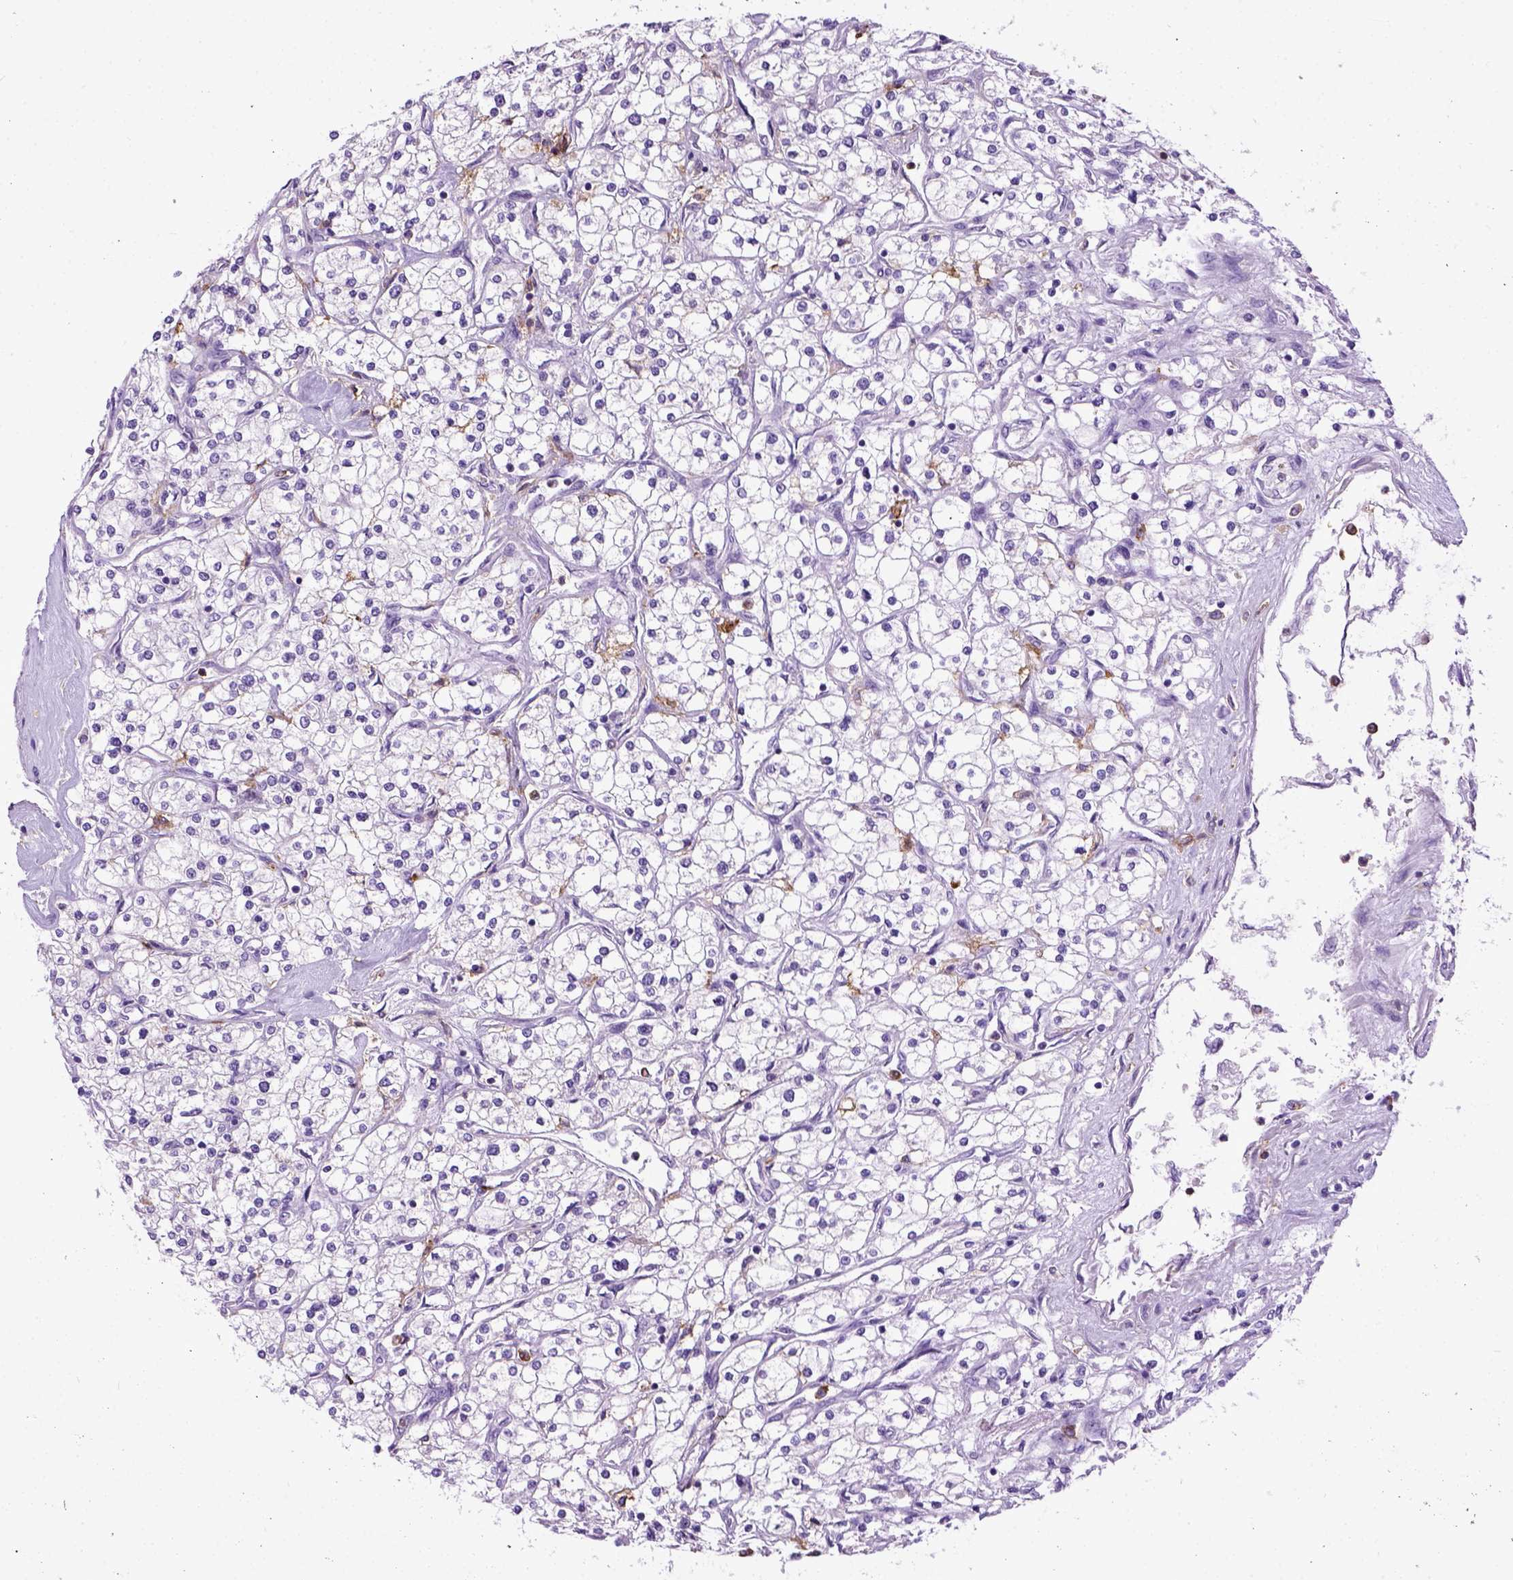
{"staining": {"intensity": "negative", "quantity": "none", "location": "none"}, "tissue": "renal cancer", "cell_type": "Tumor cells", "image_type": "cancer", "snomed": [{"axis": "morphology", "description": "Adenocarcinoma, NOS"}, {"axis": "topography", "description": "Kidney"}], "caption": "Immunohistochemistry image of neoplastic tissue: adenocarcinoma (renal) stained with DAB (3,3'-diaminobenzidine) shows no significant protein staining in tumor cells. (Stains: DAB IHC with hematoxylin counter stain, Microscopy: brightfield microscopy at high magnification).", "gene": "ITGAX", "patient": {"sex": "male", "age": 80}}